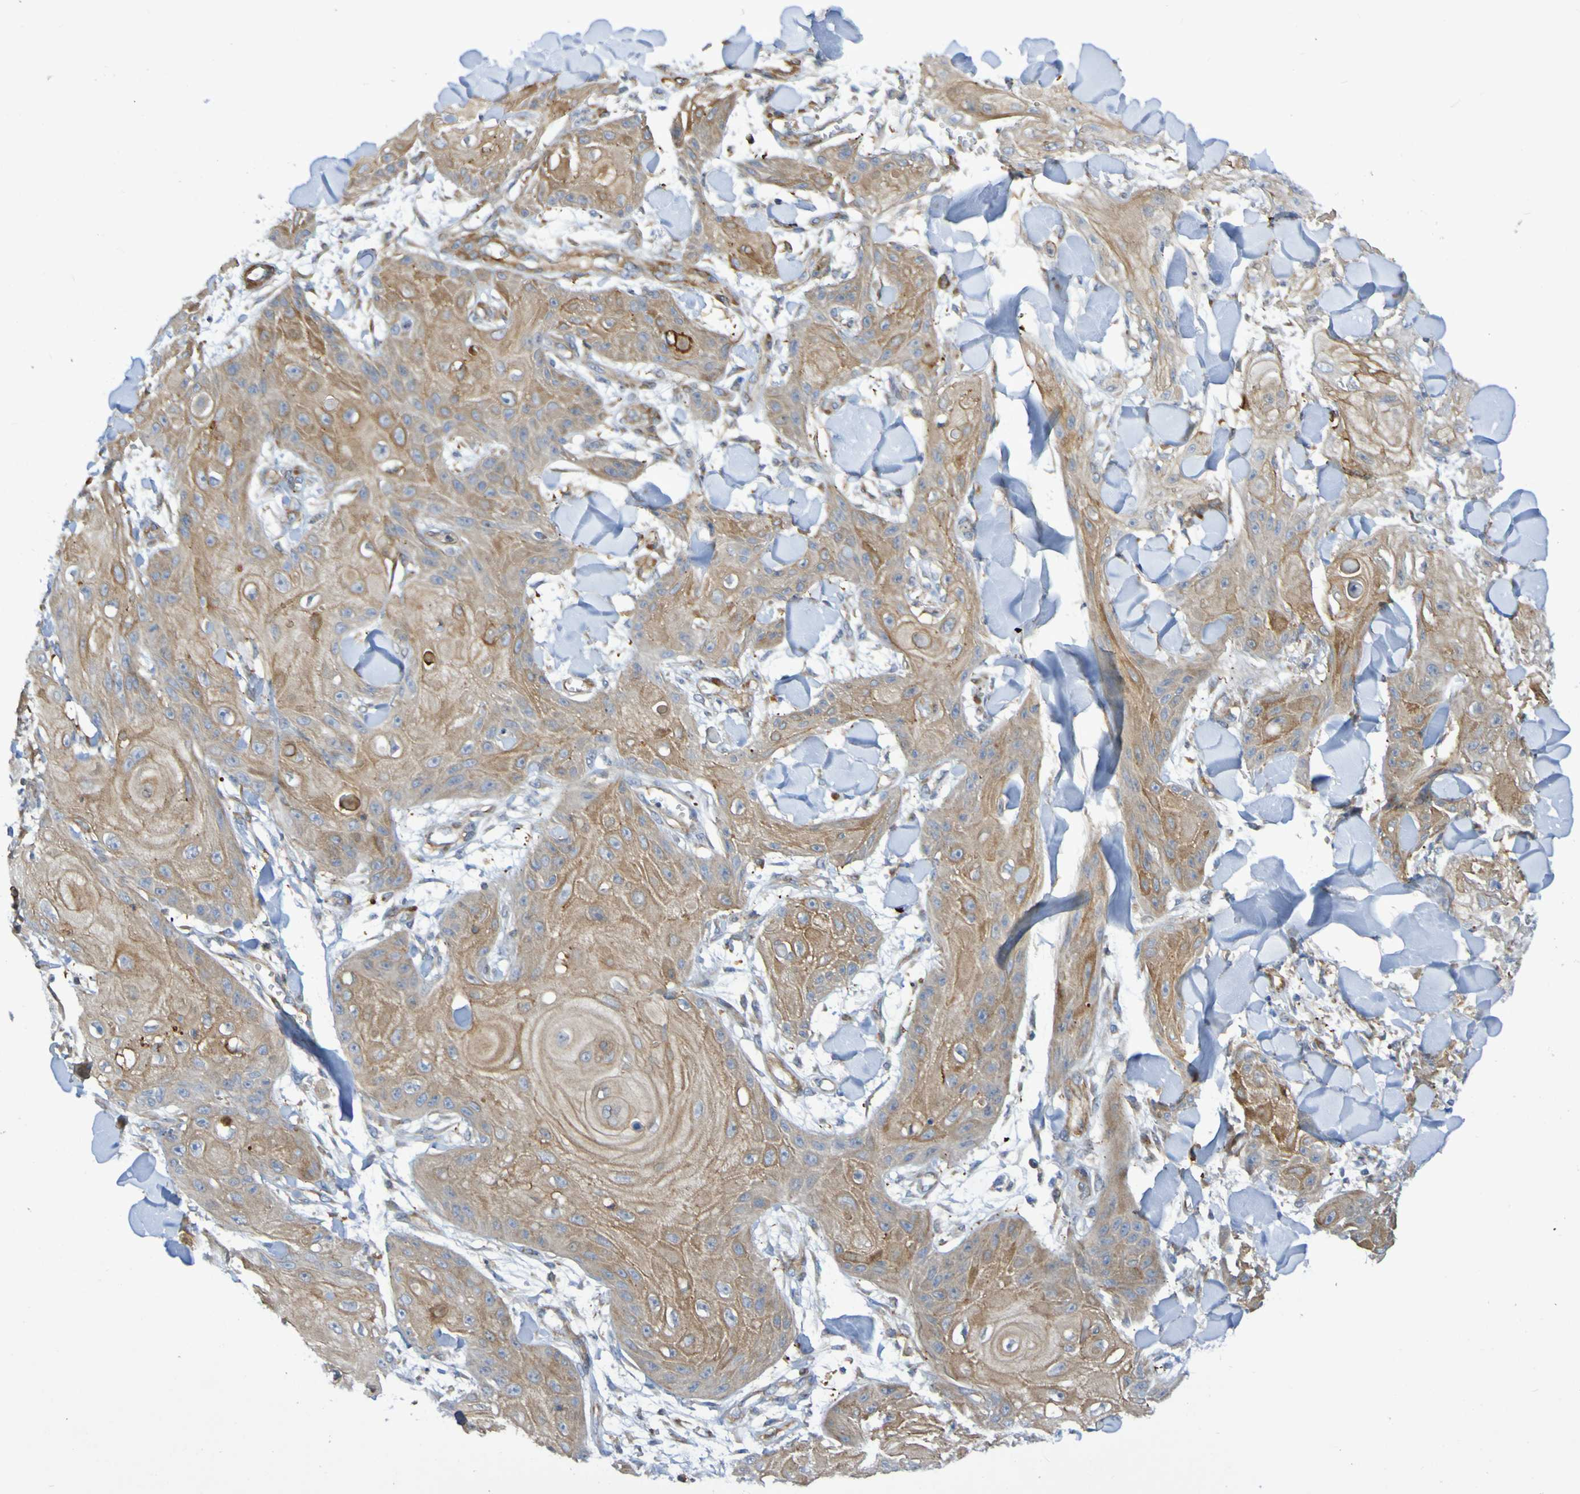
{"staining": {"intensity": "moderate", "quantity": ">75%", "location": "cytoplasmic/membranous"}, "tissue": "skin cancer", "cell_type": "Tumor cells", "image_type": "cancer", "snomed": [{"axis": "morphology", "description": "Squamous cell carcinoma, NOS"}, {"axis": "topography", "description": "Skin"}], "caption": "This is a photomicrograph of immunohistochemistry staining of skin cancer (squamous cell carcinoma), which shows moderate positivity in the cytoplasmic/membranous of tumor cells.", "gene": "SCRG1", "patient": {"sex": "male", "age": 74}}